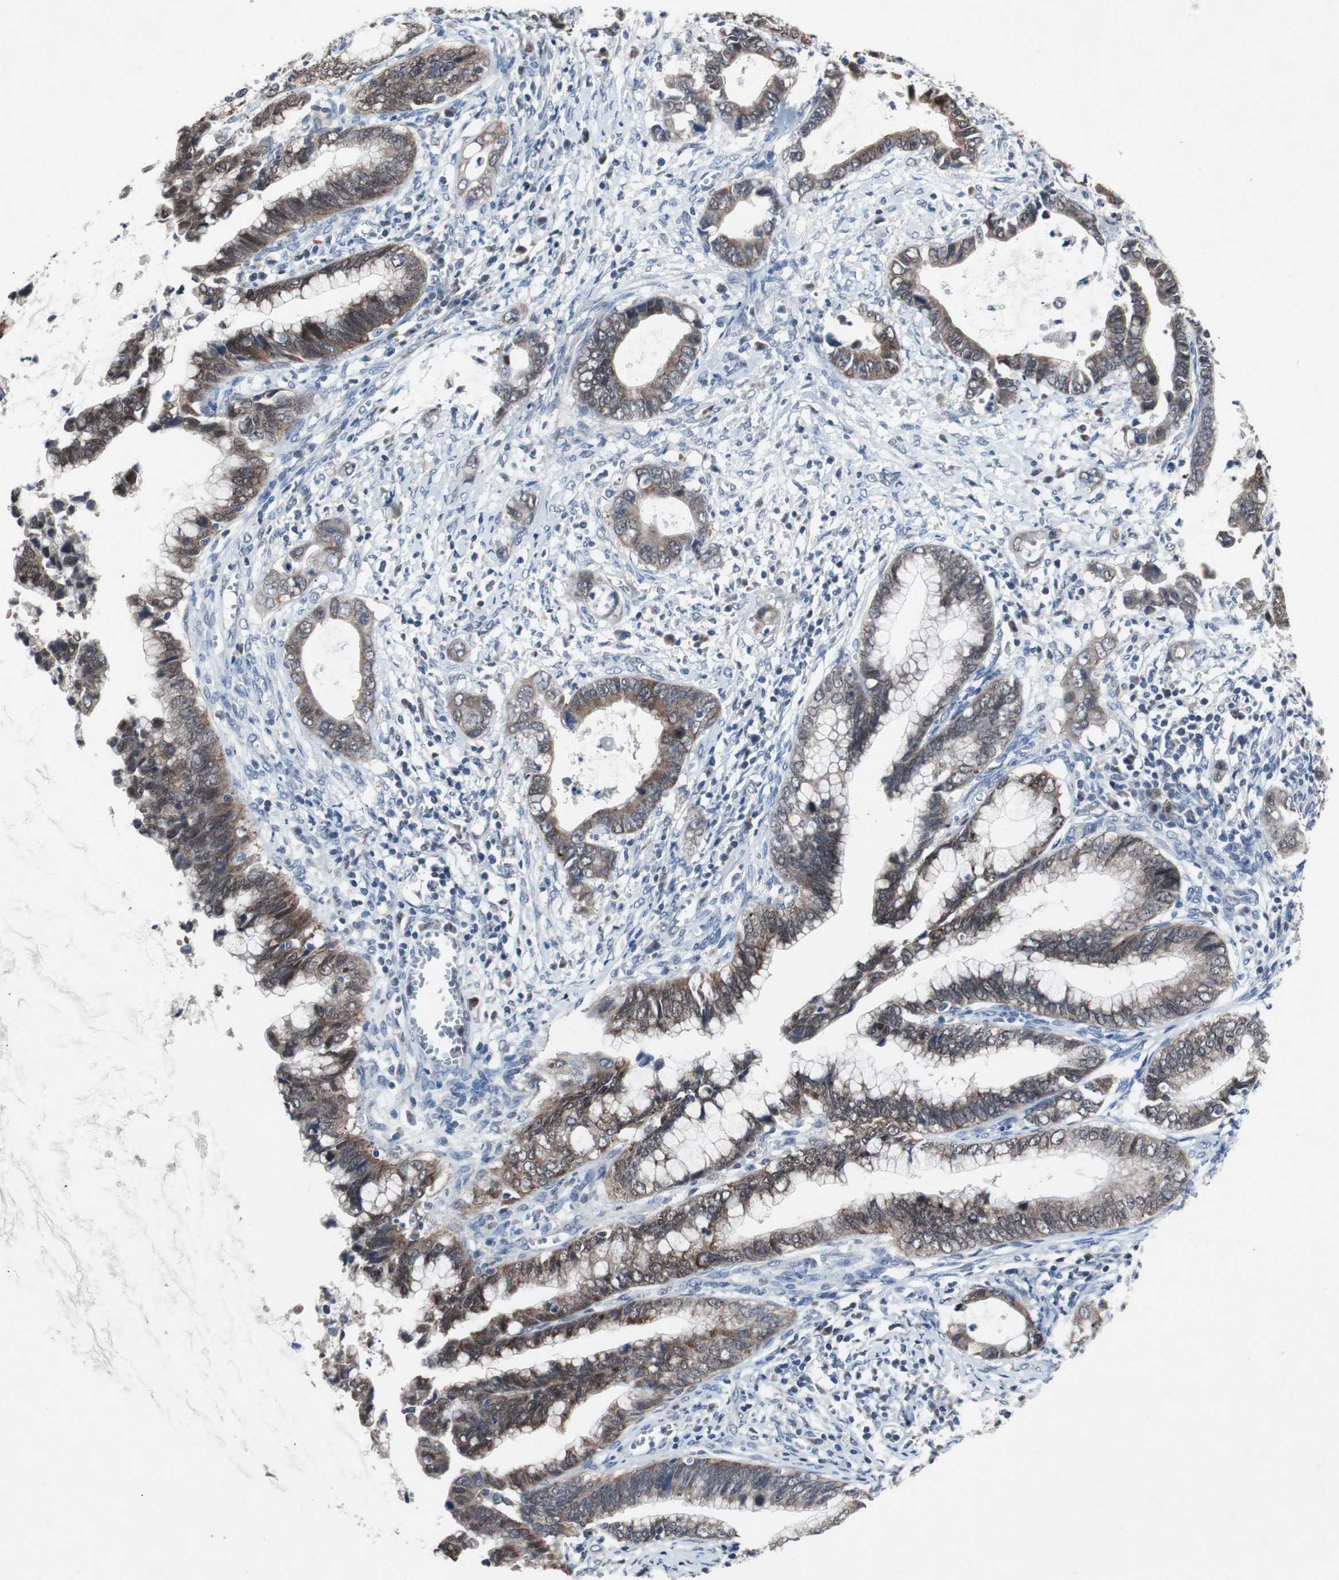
{"staining": {"intensity": "moderate", "quantity": ">75%", "location": "cytoplasmic/membranous"}, "tissue": "cervical cancer", "cell_type": "Tumor cells", "image_type": "cancer", "snomed": [{"axis": "morphology", "description": "Adenocarcinoma, NOS"}, {"axis": "topography", "description": "Cervix"}], "caption": "Protein analysis of cervical adenocarcinoma tissue demonstrates moderate cytoplasmic/membranous positivity in approximately >75% of tumor cells.", "gene": "RBM47", "patient": {"sex": "female", "age": 44}}